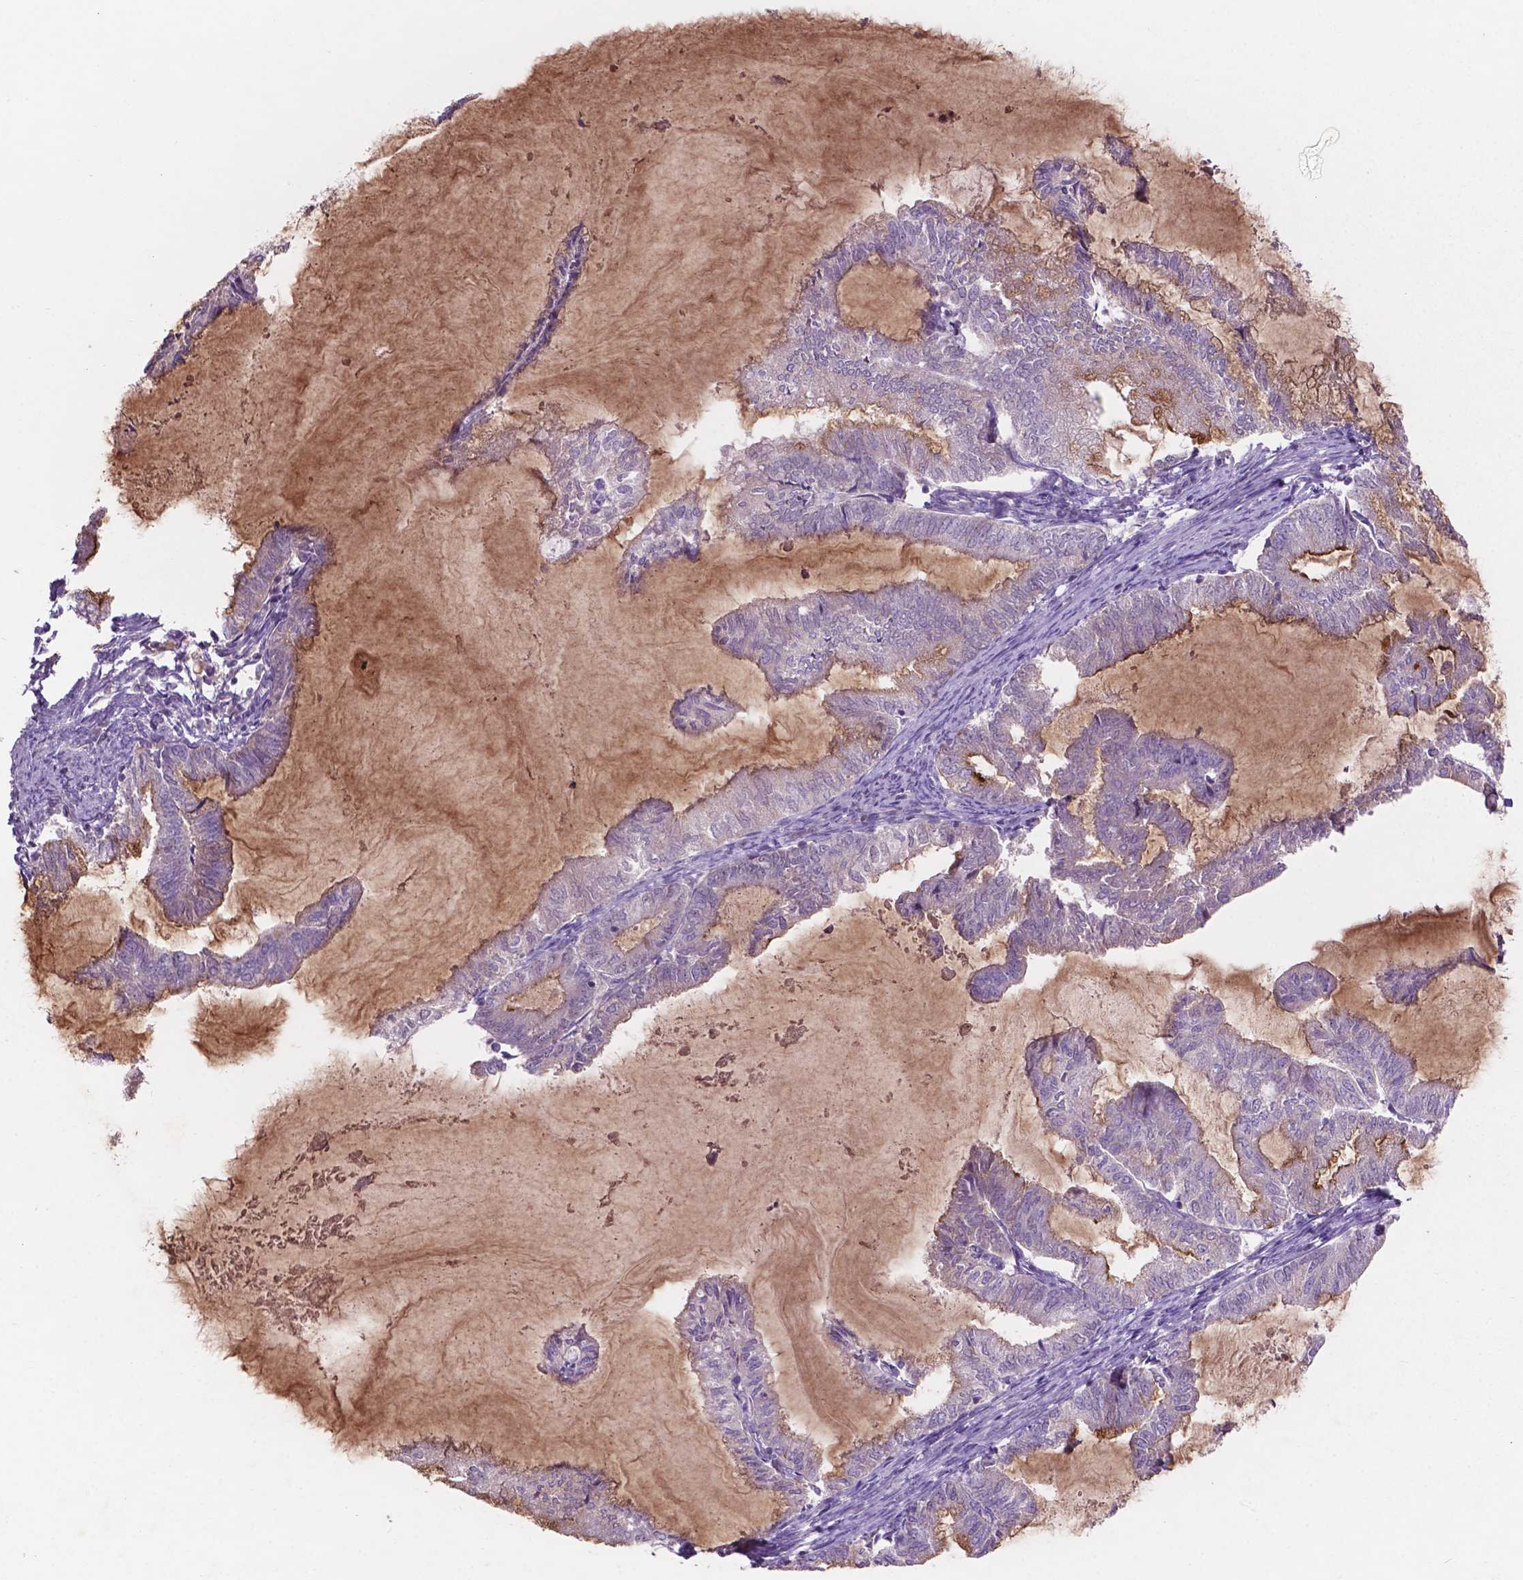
{"staining": {"intensity": "moderate", "quantity": "<25%", "location": "cytoplasmic/membranous"}, "tissue": "endometrial cancer", "cell_type": "Tumor cells", "image_type": "cancer", "snomed": [{"axis": "morphology", "description": "Adenocarcinoma, NOS"}, {"axis": "topography", "description": "Endometrium"}], "caption": "Endometrial adenocarcinoma stained with a protein marker demonstrates moderate staining in tumor cells.", "gene": "ARL5C", "patient": {"sex": "female", "age": 79}}